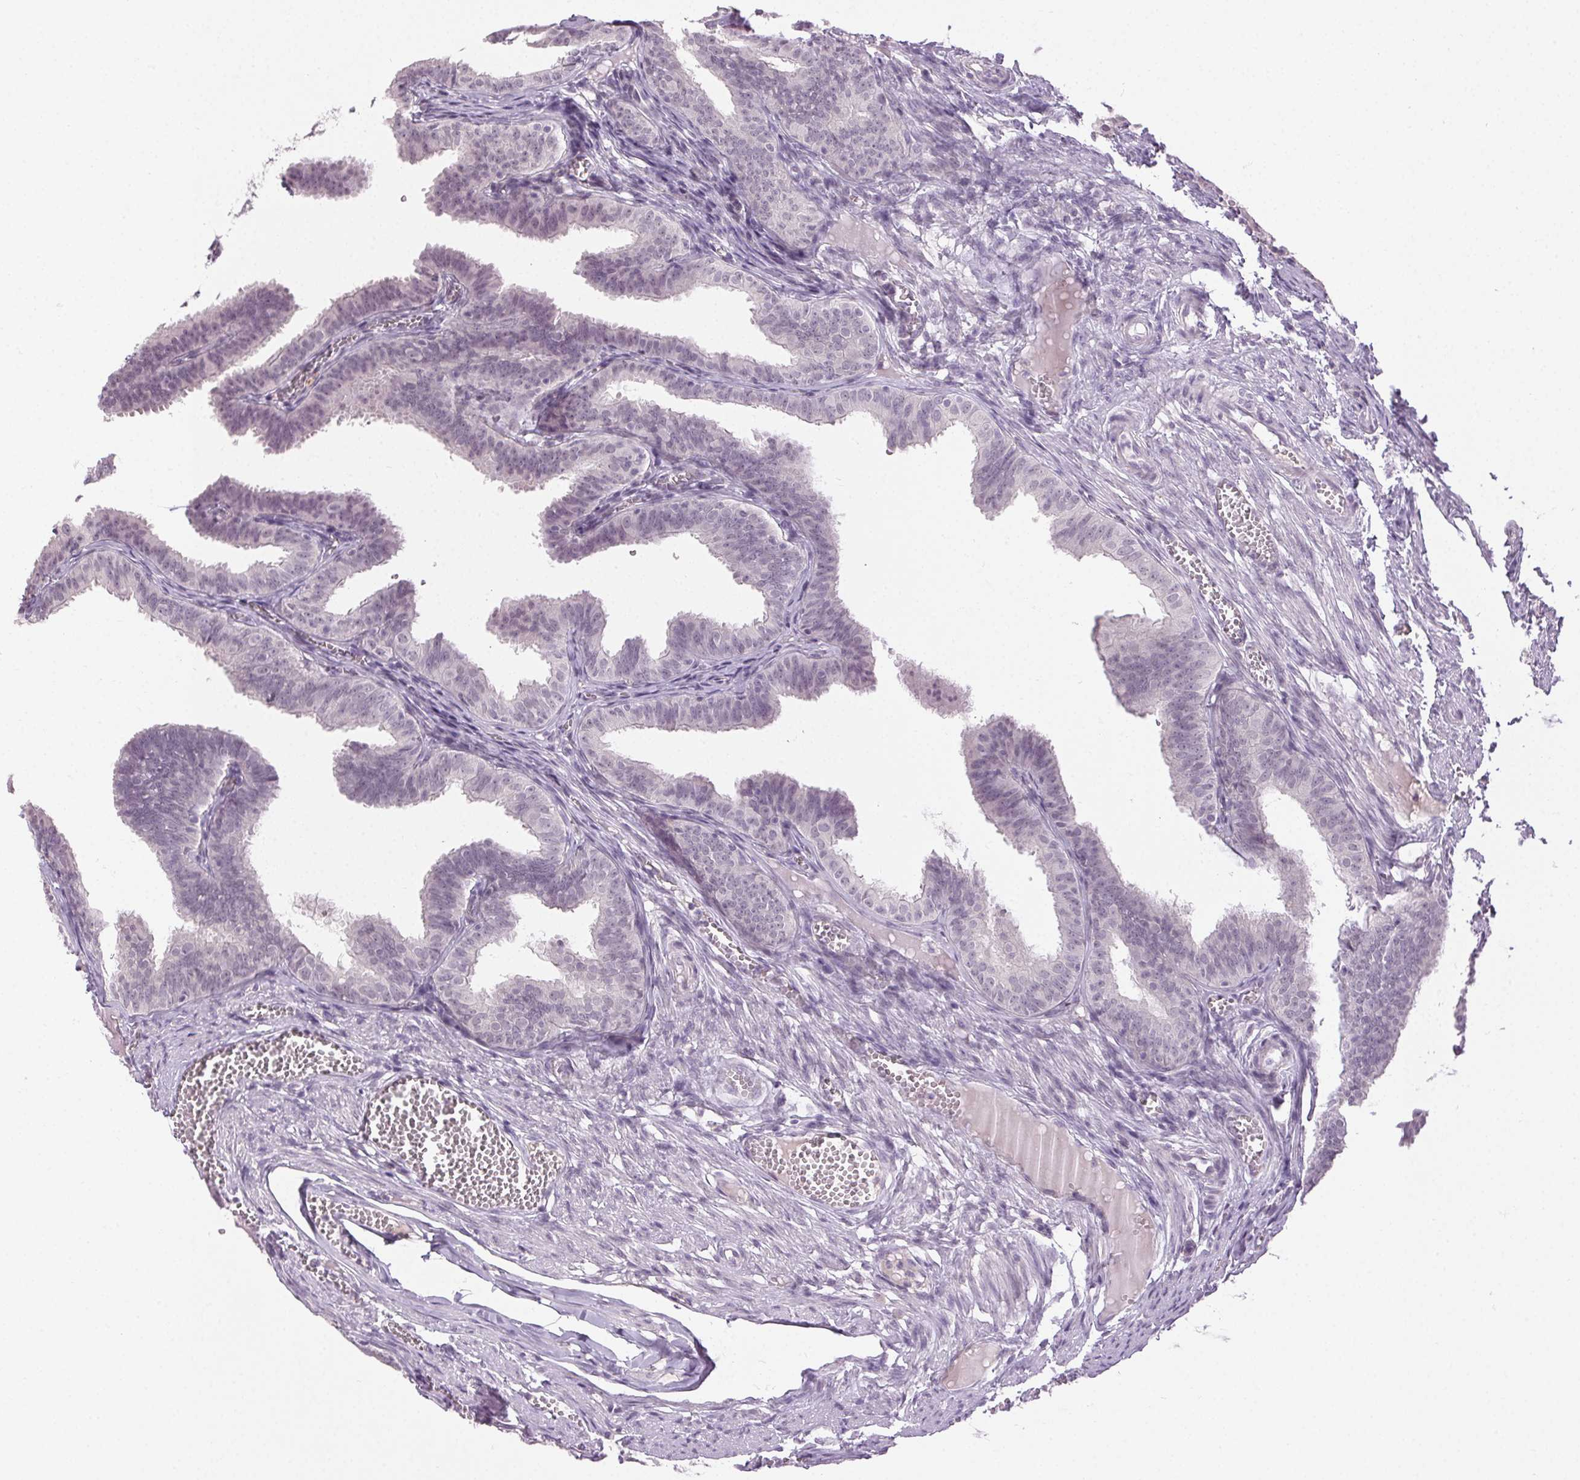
{"staining": {"intensity": "negative", "quantity": "none", "location": "none"}, "tissue": "fallopian tube", "cell_type": "Glandular cells", "image_type": "normal", "snomed": [{"axis": "morphology", "description": "Normal tissue, NOS"}, {"axis": "topography", "description": "Fallopian tube"}], "caption": "This is an immunohistochemistry (IHC) photomicrograph of unremarkable fallopian tube. There is no staining in glandular cells.", "gene": "FAM168A", "patient": {"sex": "female", "age": 25}}